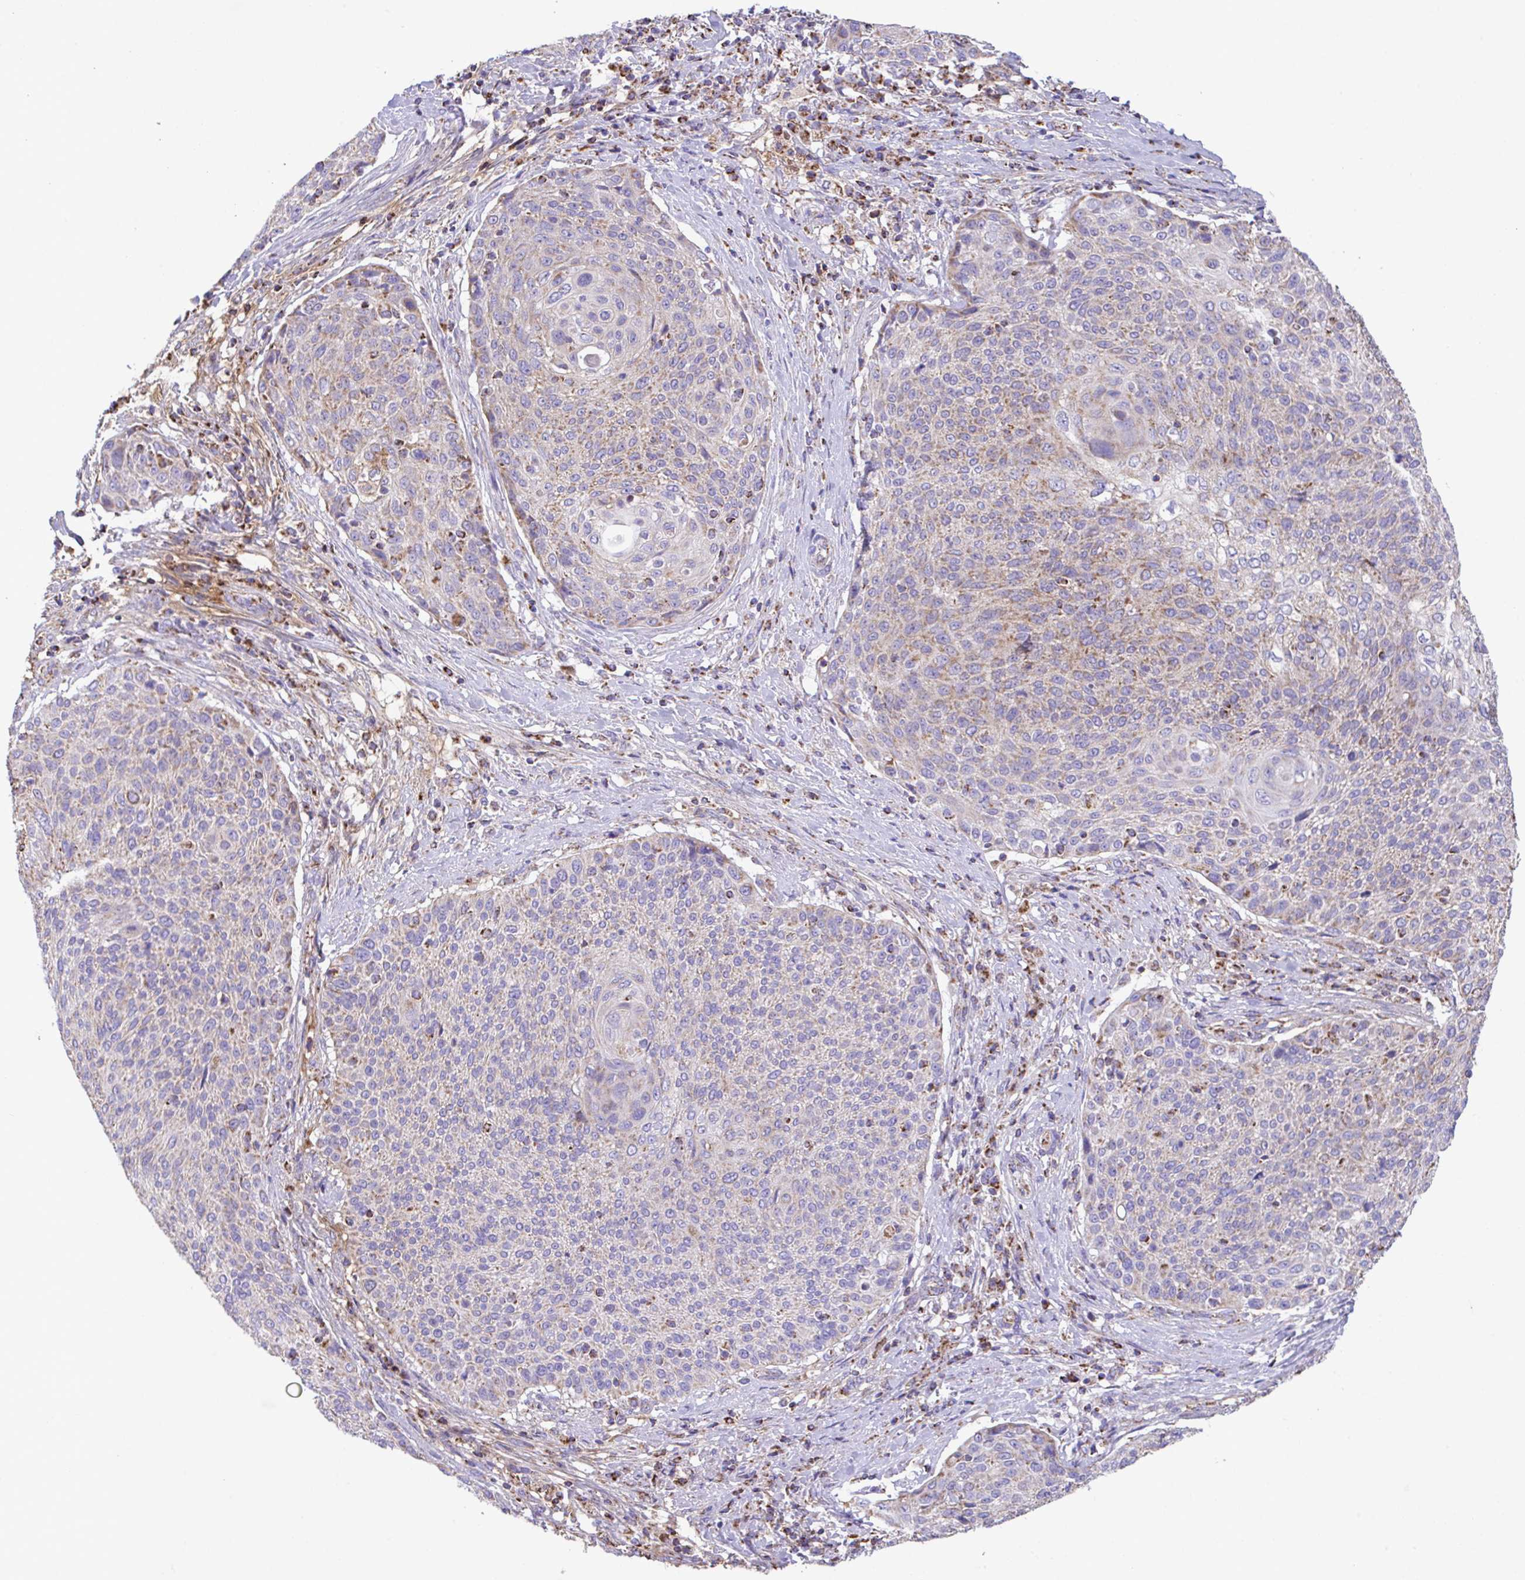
{"staining": {"intensity": "weak", "quantity": "25%-75%", "location": "cytoplasmic/membranous"}, "tissue": "cervical cancer", "cell_type": "Tumor cells", "image_type": "cancer", "snomed": [{"axis": "morphology", "description": "Squamous cell carcinoma, NOS"}, {"axis": "topography", "description": "Cervix"}], "caption": "This is a photomicrograph of IHC staining of cervical cancer (squamous cell carcinoma), which shows weak expression in the cytoplasmic/membranous of tumor cells.", "gene": "PCMTD2", "patient": {"sex": "female", "age": 31}}